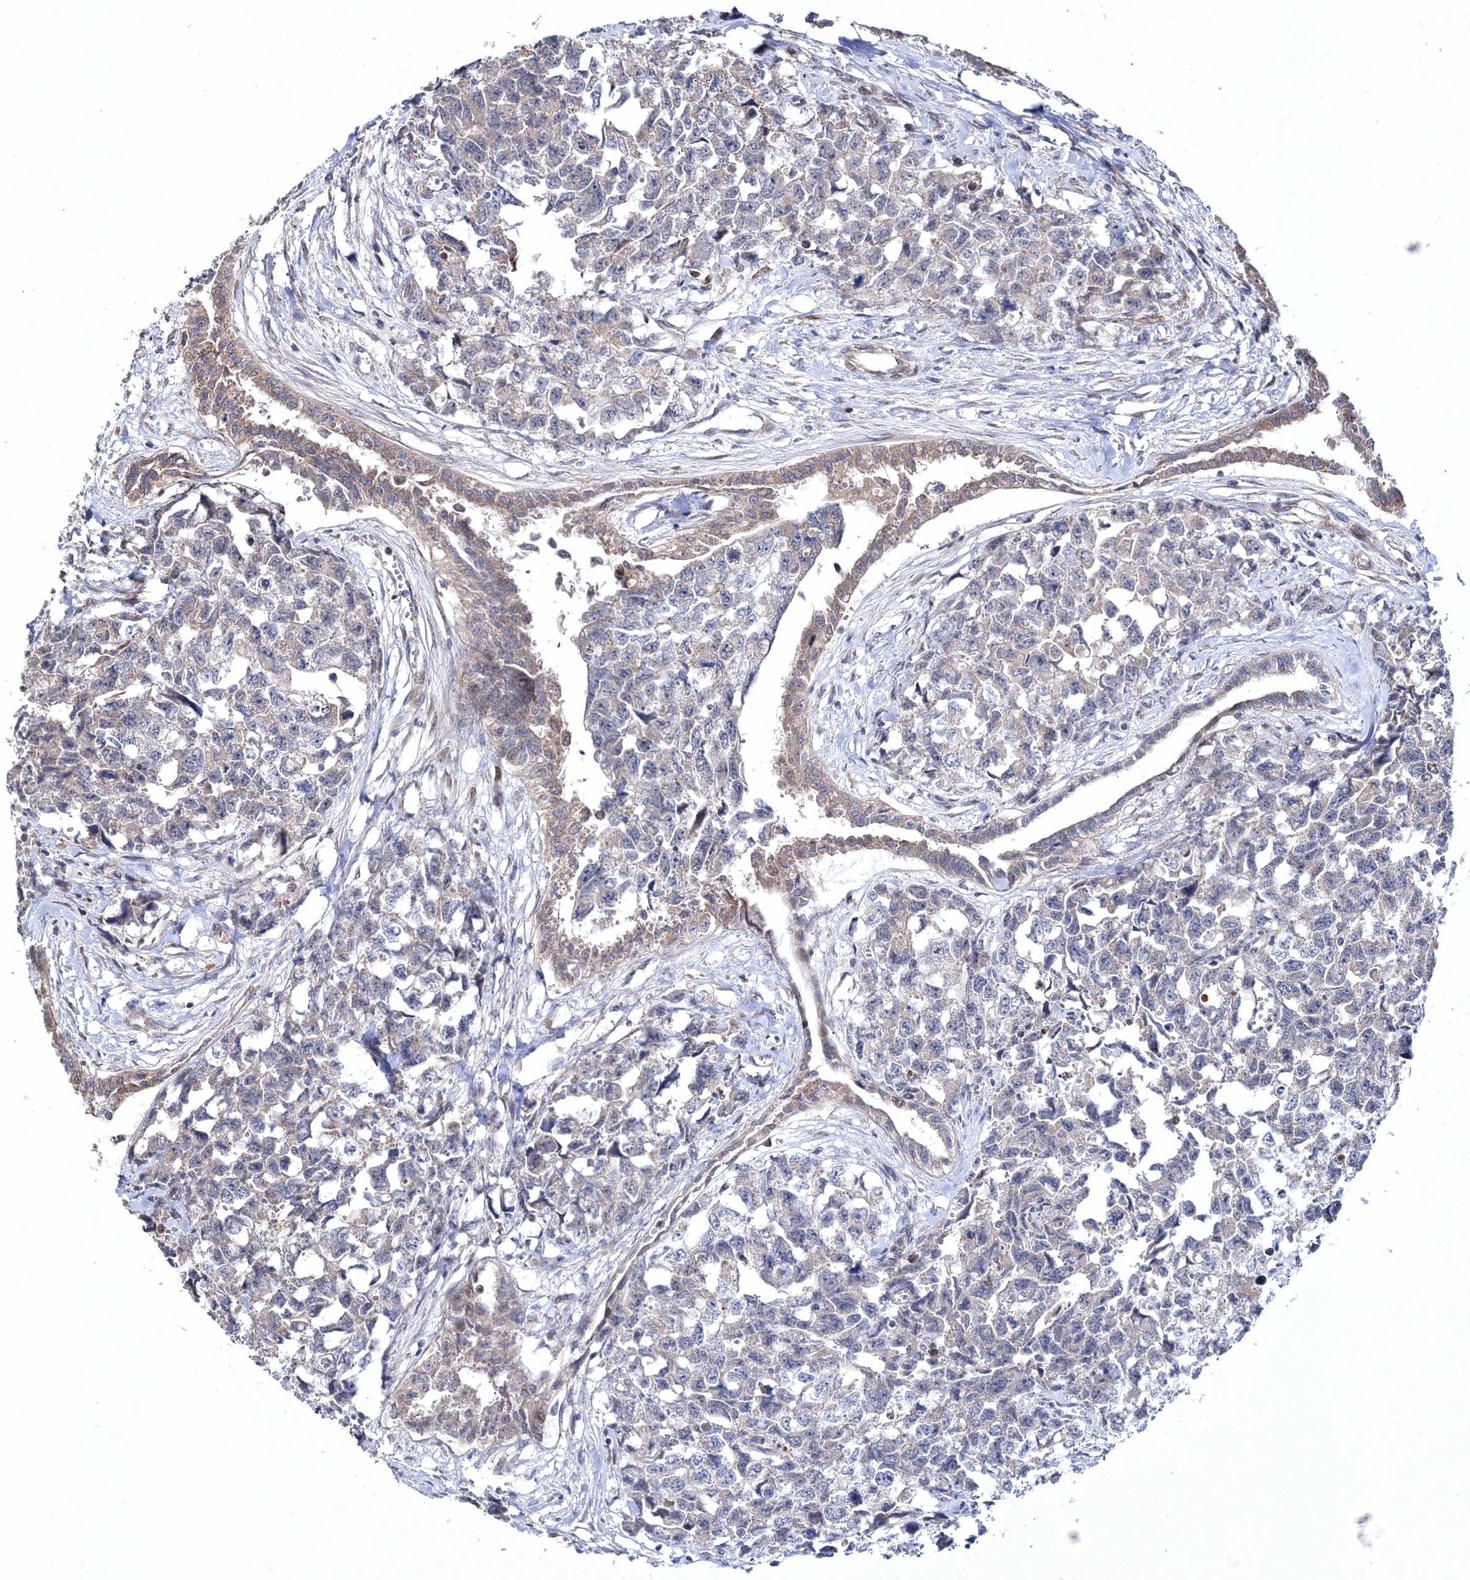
{"staining": {"intensity": "negative", "quantity": "none", "location": "none"}, "tissue": "testis cancer", "cell_type": "Tumor cells", "image_type": "cancer", "snomed": [{"axis": "morphology", "description": "Carcinoma, Embryonal, NOS"}, {"axis": "topography", "description": "Testis"}], "caption": "This is a photomicrograph of immunohistochemistry staining of testis cancer, which shows no staining in tumor cells. (Stains: DAB (3,3'-diaminobenzidine) immunohistochemistry (IHC) with hematoxylin counter stain, Microscopy: brightfield microscopy at high magnification).", "gene": "PPP2R2B", "patient": {"sex": "male", "age": 31}}